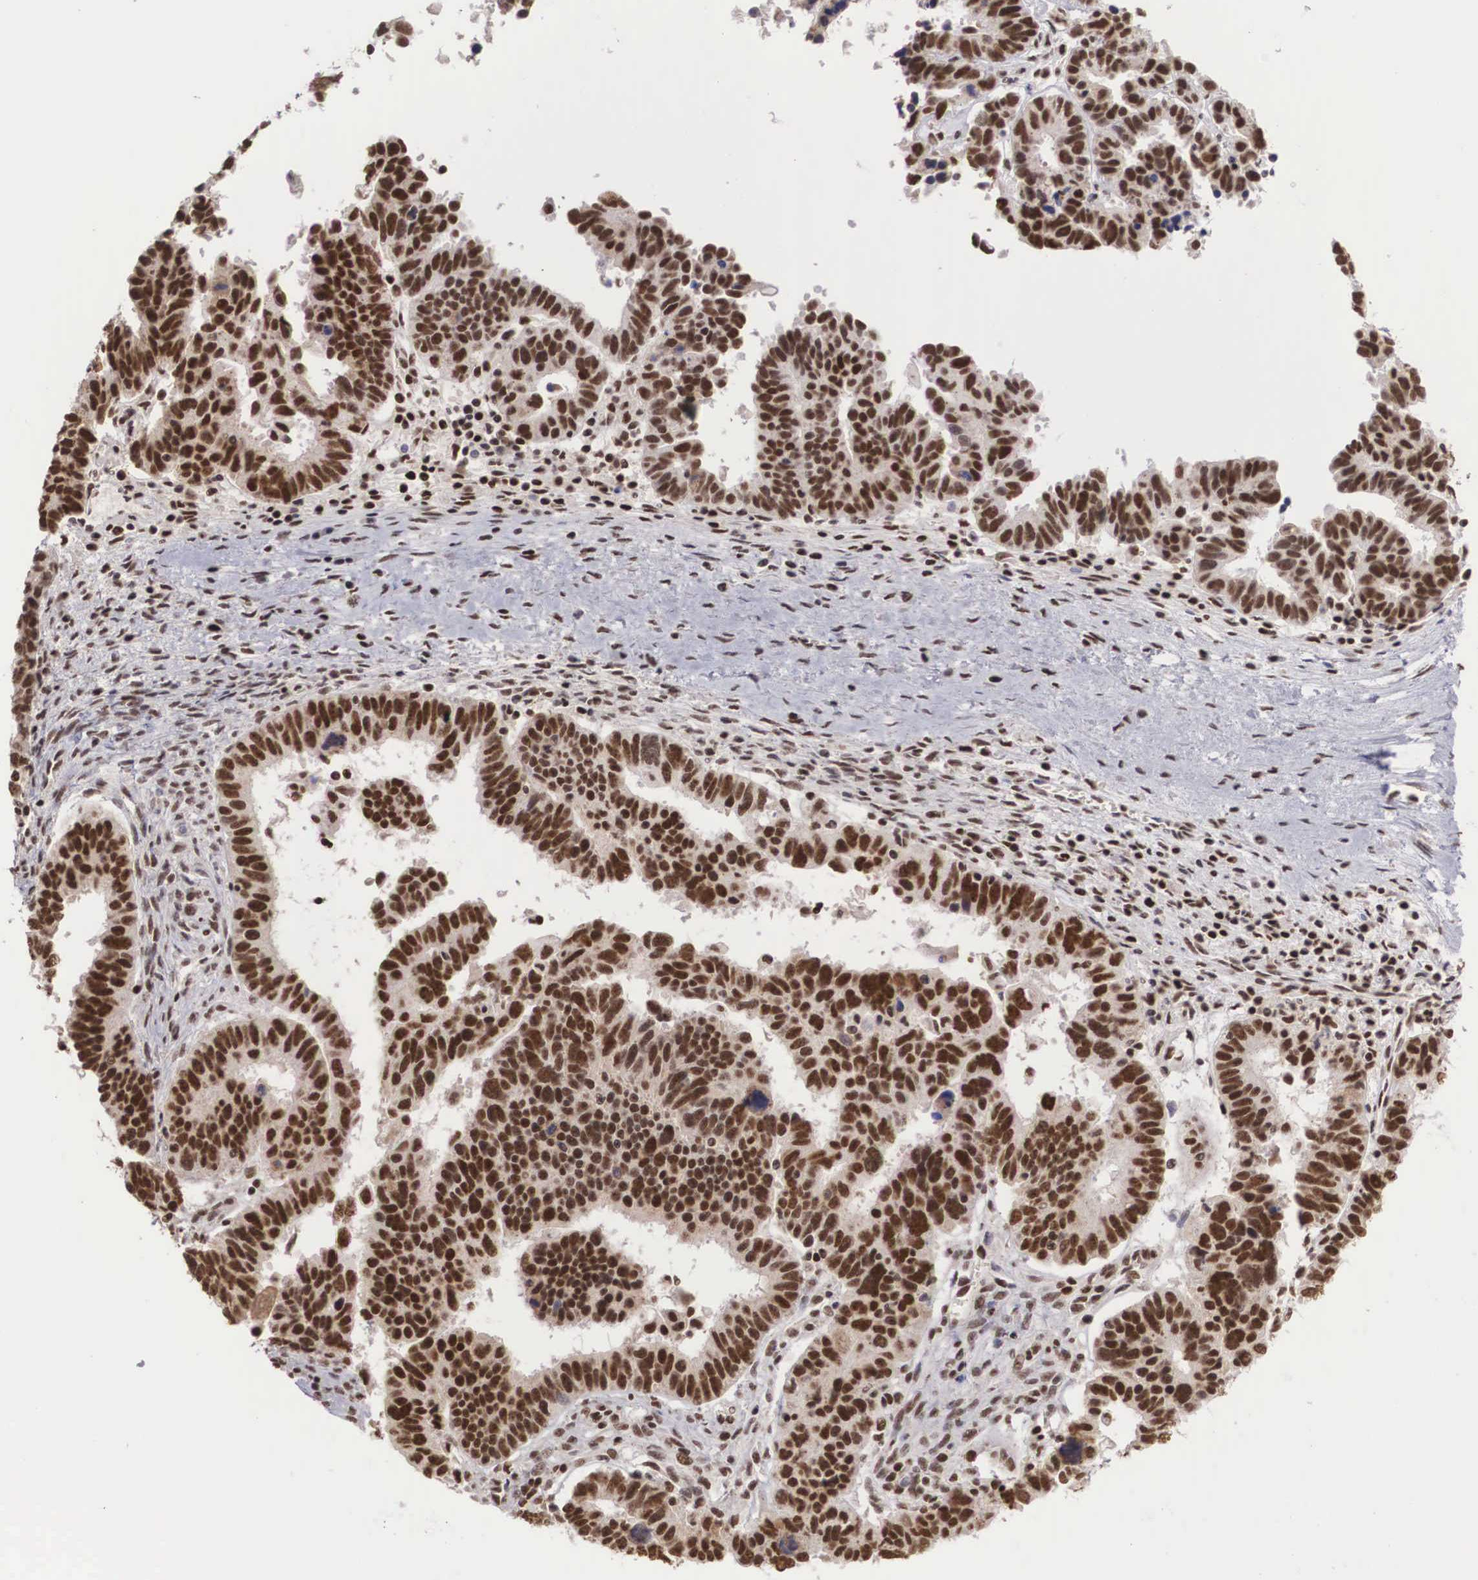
{"staining": {"intensity": "strong", "quantity": ">75%", "location": "nuclear"}, "tissue": "ovarian cancer", "cell_type": "Tumor cells", "image_type": "cancer", "snomed": [{"axis": "morphology", "description": "Carcinoma, endometroid"}, {"axis": "morphology", "description": "Cystadenocarcinoma, serous, NOS"}, {"axis": "topography", "description": "Ovary"}], "caption": "Protein expression analysis of endometroid carcinoma (ovarian) shows strong nuclear staining in approximately >75% of tumor cells.", "gene": "HTATSF1", "patient": {"sex": "female", "age": 45}}